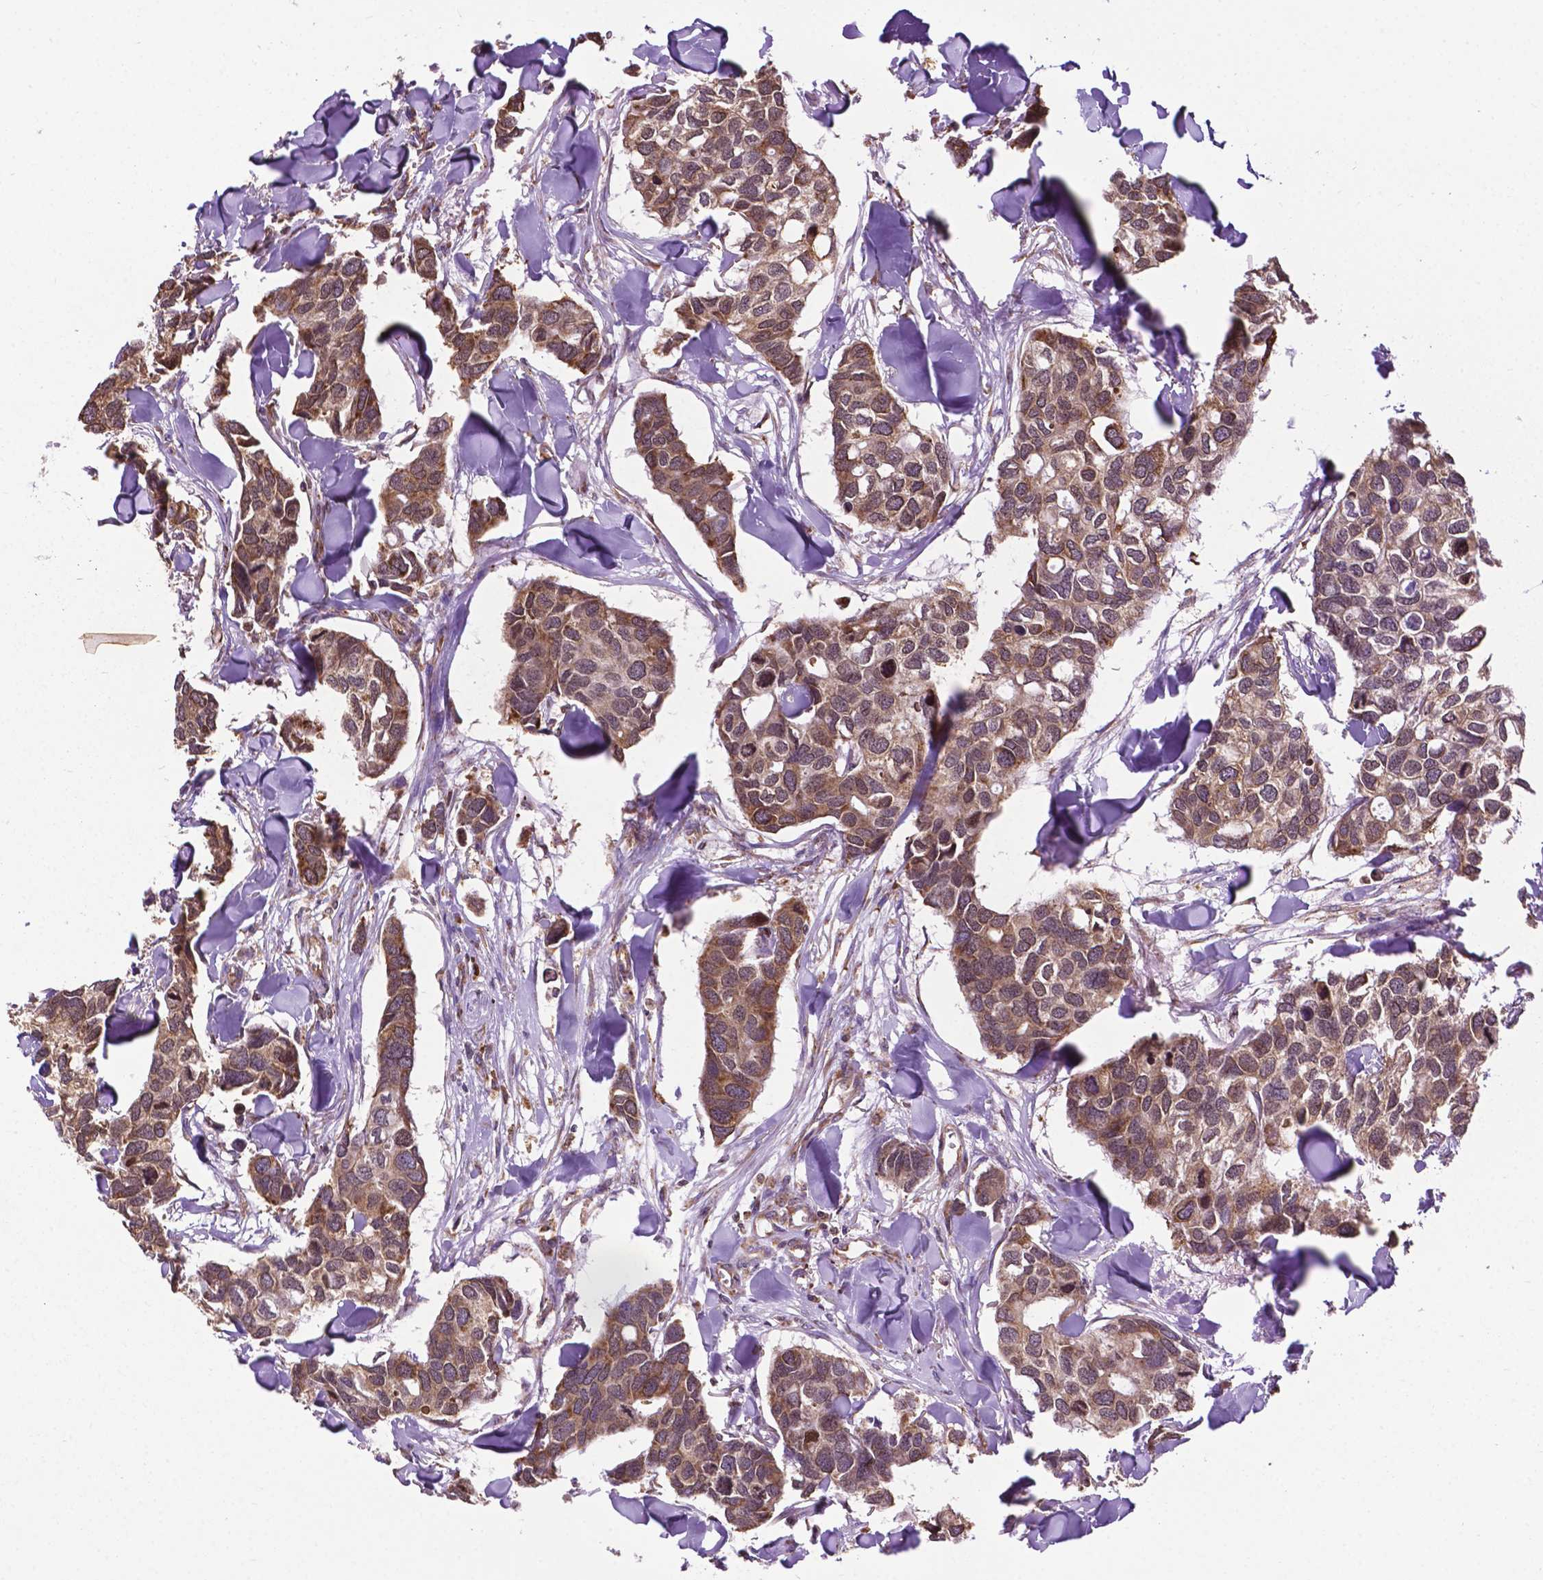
{"staining": {"intensity": "weak", "quantity": ">75%", "location": "cytoplasmic/membranous,nuclear"}, "tissue": "breast cancer", "cell_type": "Tumor cells", "image_type": "cancer", "snomed": [{"axis": "morphology", "description": "Duct carcinoma"}, {"axis": "topography", "description": "Breast"}], "caption": "Immunohistochemical staining of human breast cancer shows low levels of weak cytoplasmic/membranous and nuclear expression in about >75% of tumor cells.", "gene": "GANAB", "patient": {"sex": "female", "age": 83}}